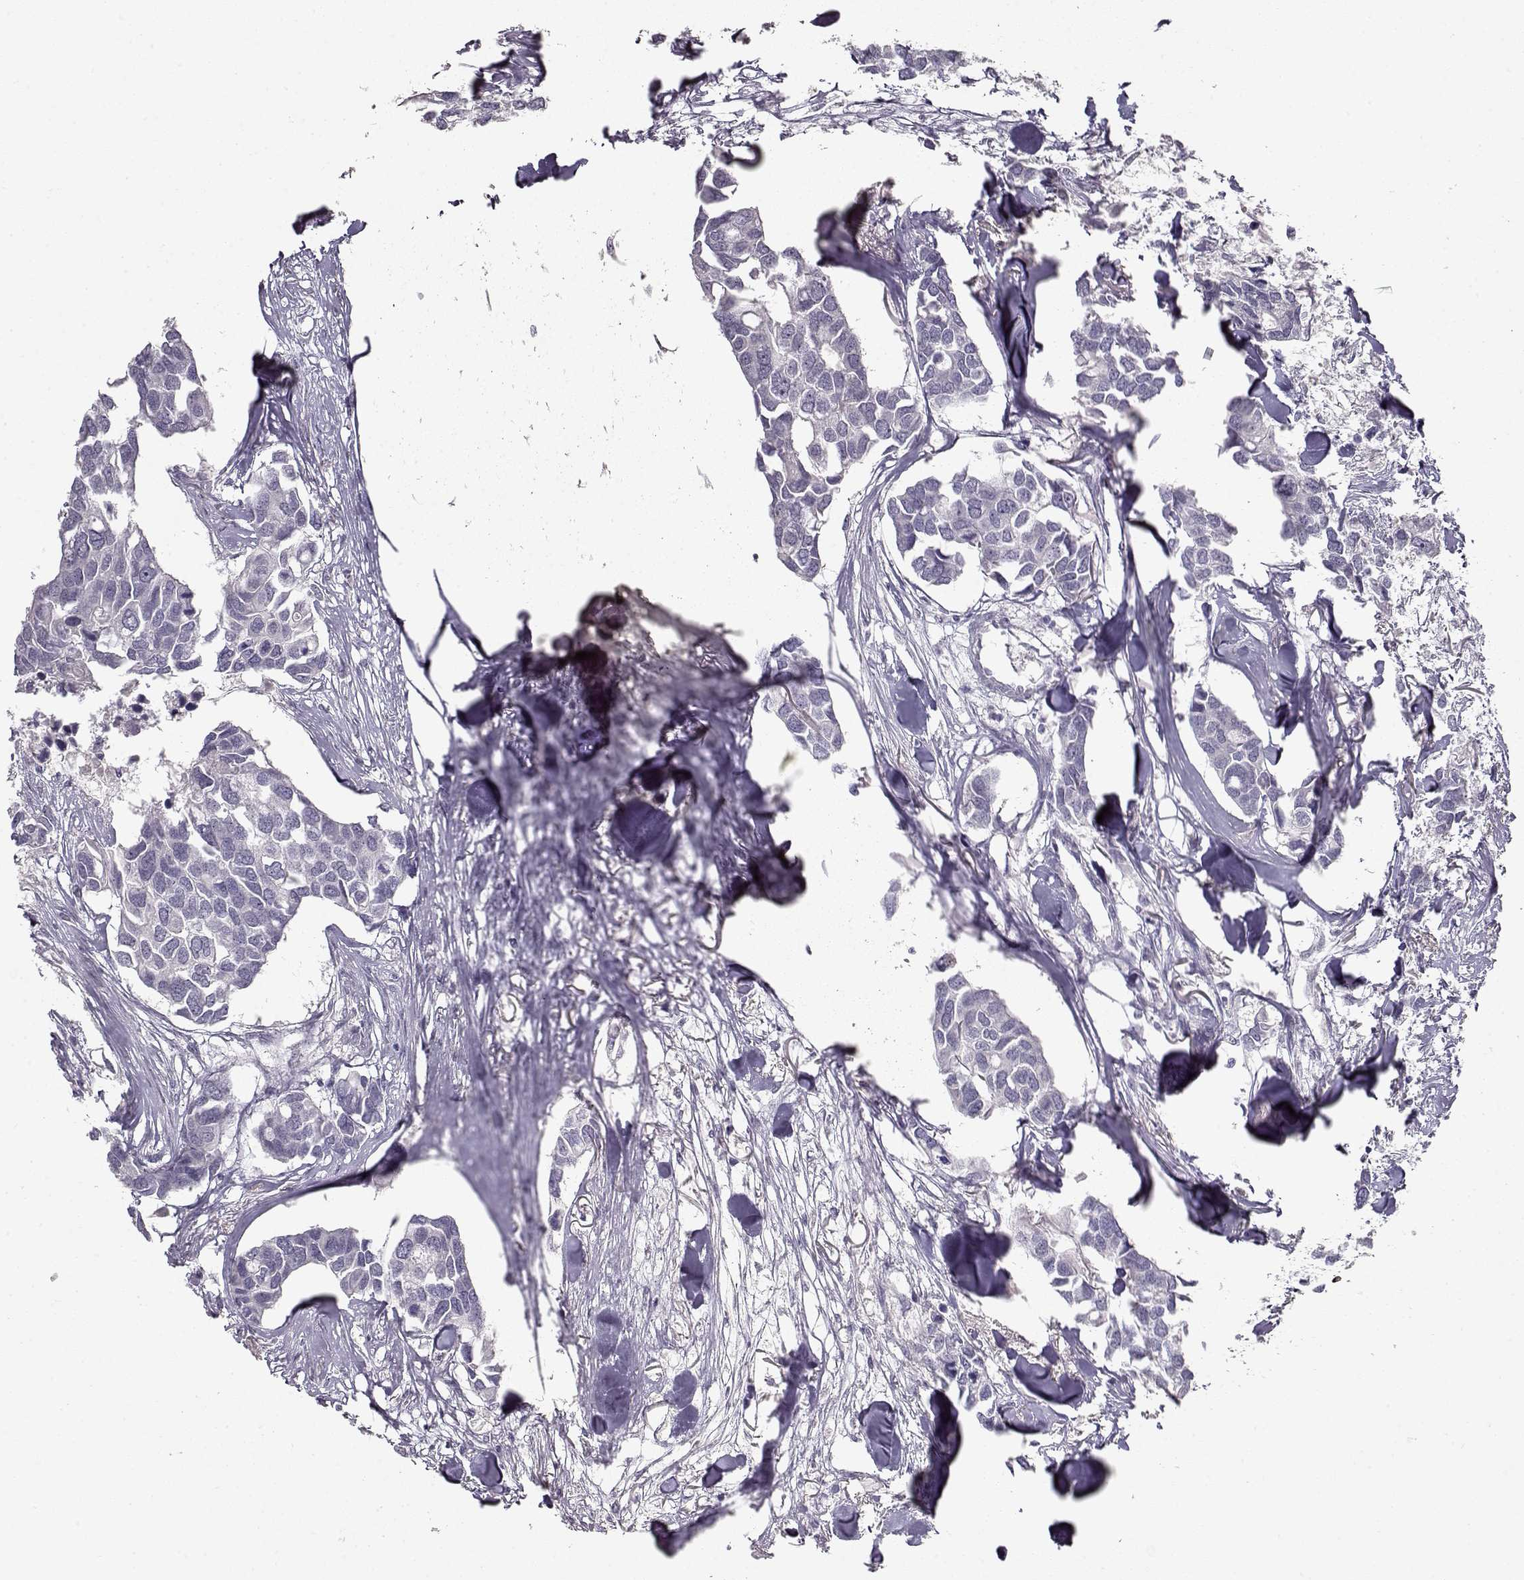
{"staining": {"intensity": "negative", "quantity": "none", "location": "none"}, "tissue": "breast cancer", "cell_type": "Tumor cells", "image_type": "cancer", "snomed": [{"axis": "morphology", "description": "Duct carcinoma"}, {"axis": "topography", "description": "Breast"}], "caption": "The image demonstrates no staining of tumor cells in infiltrating ductal carcinoma (breast).", "gene": "S100B", "patient": {"sex": "female", "age": 83}}